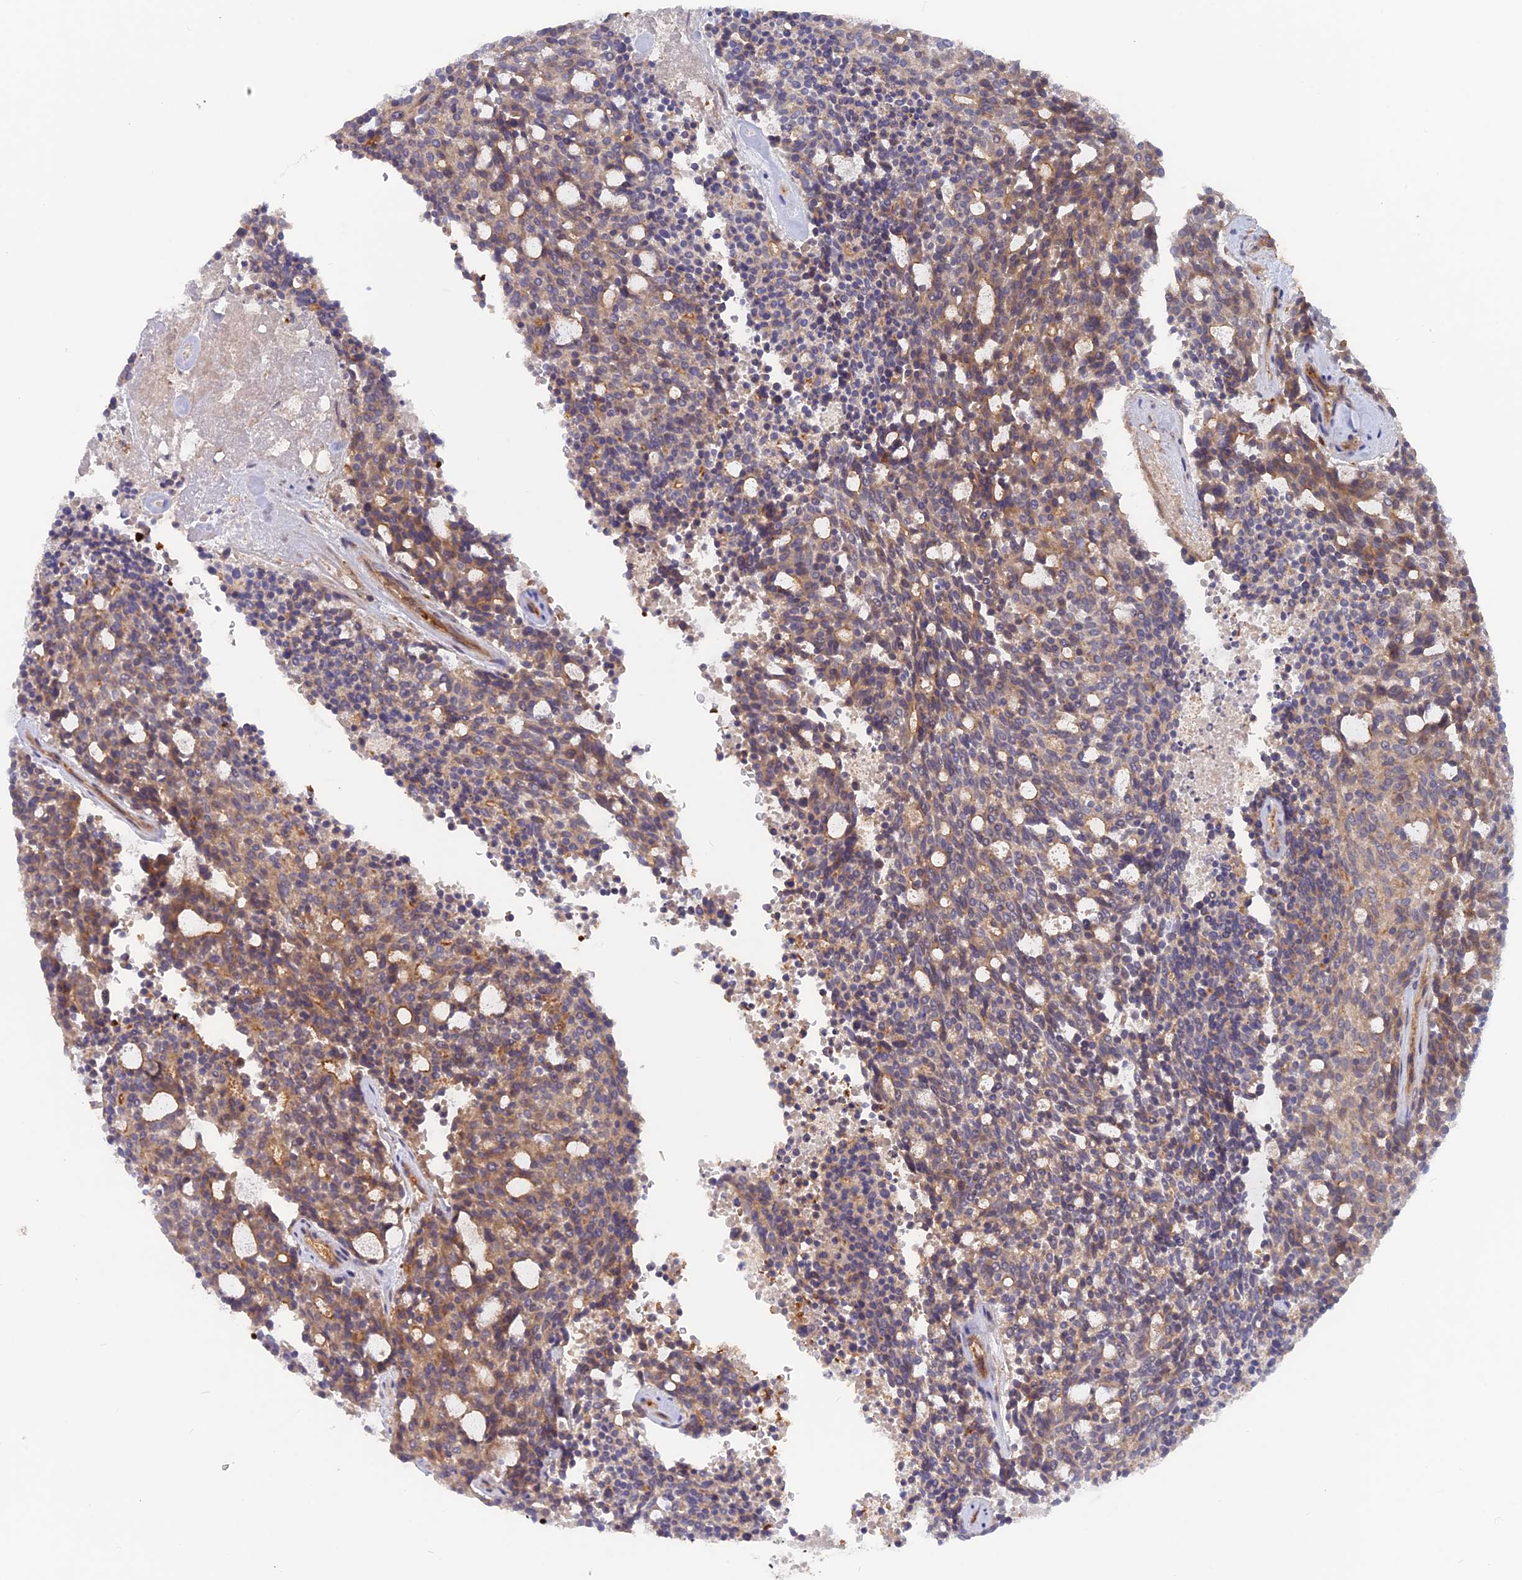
{"staining": {"intensity": "weak", "quantity": "25%-75%", "location": "cytoplasmic/membranous"}, "tissue": "carcinoid", "cell_type": "Tumor cells", "image_type": "cancer", "snomed": [{"axis": "morphology", "description": "Carcinoid, malignant, NOS"}, {"axis": "topography", "description": "Pancreas"}], "caption": "Carcinoid stained with IHC displays weak cytoplasmic/membranous staining in approximately 25%-75% of tumor cells.", "gene": "CPNE7", "patient": {"sex": "female", "age": 54}}